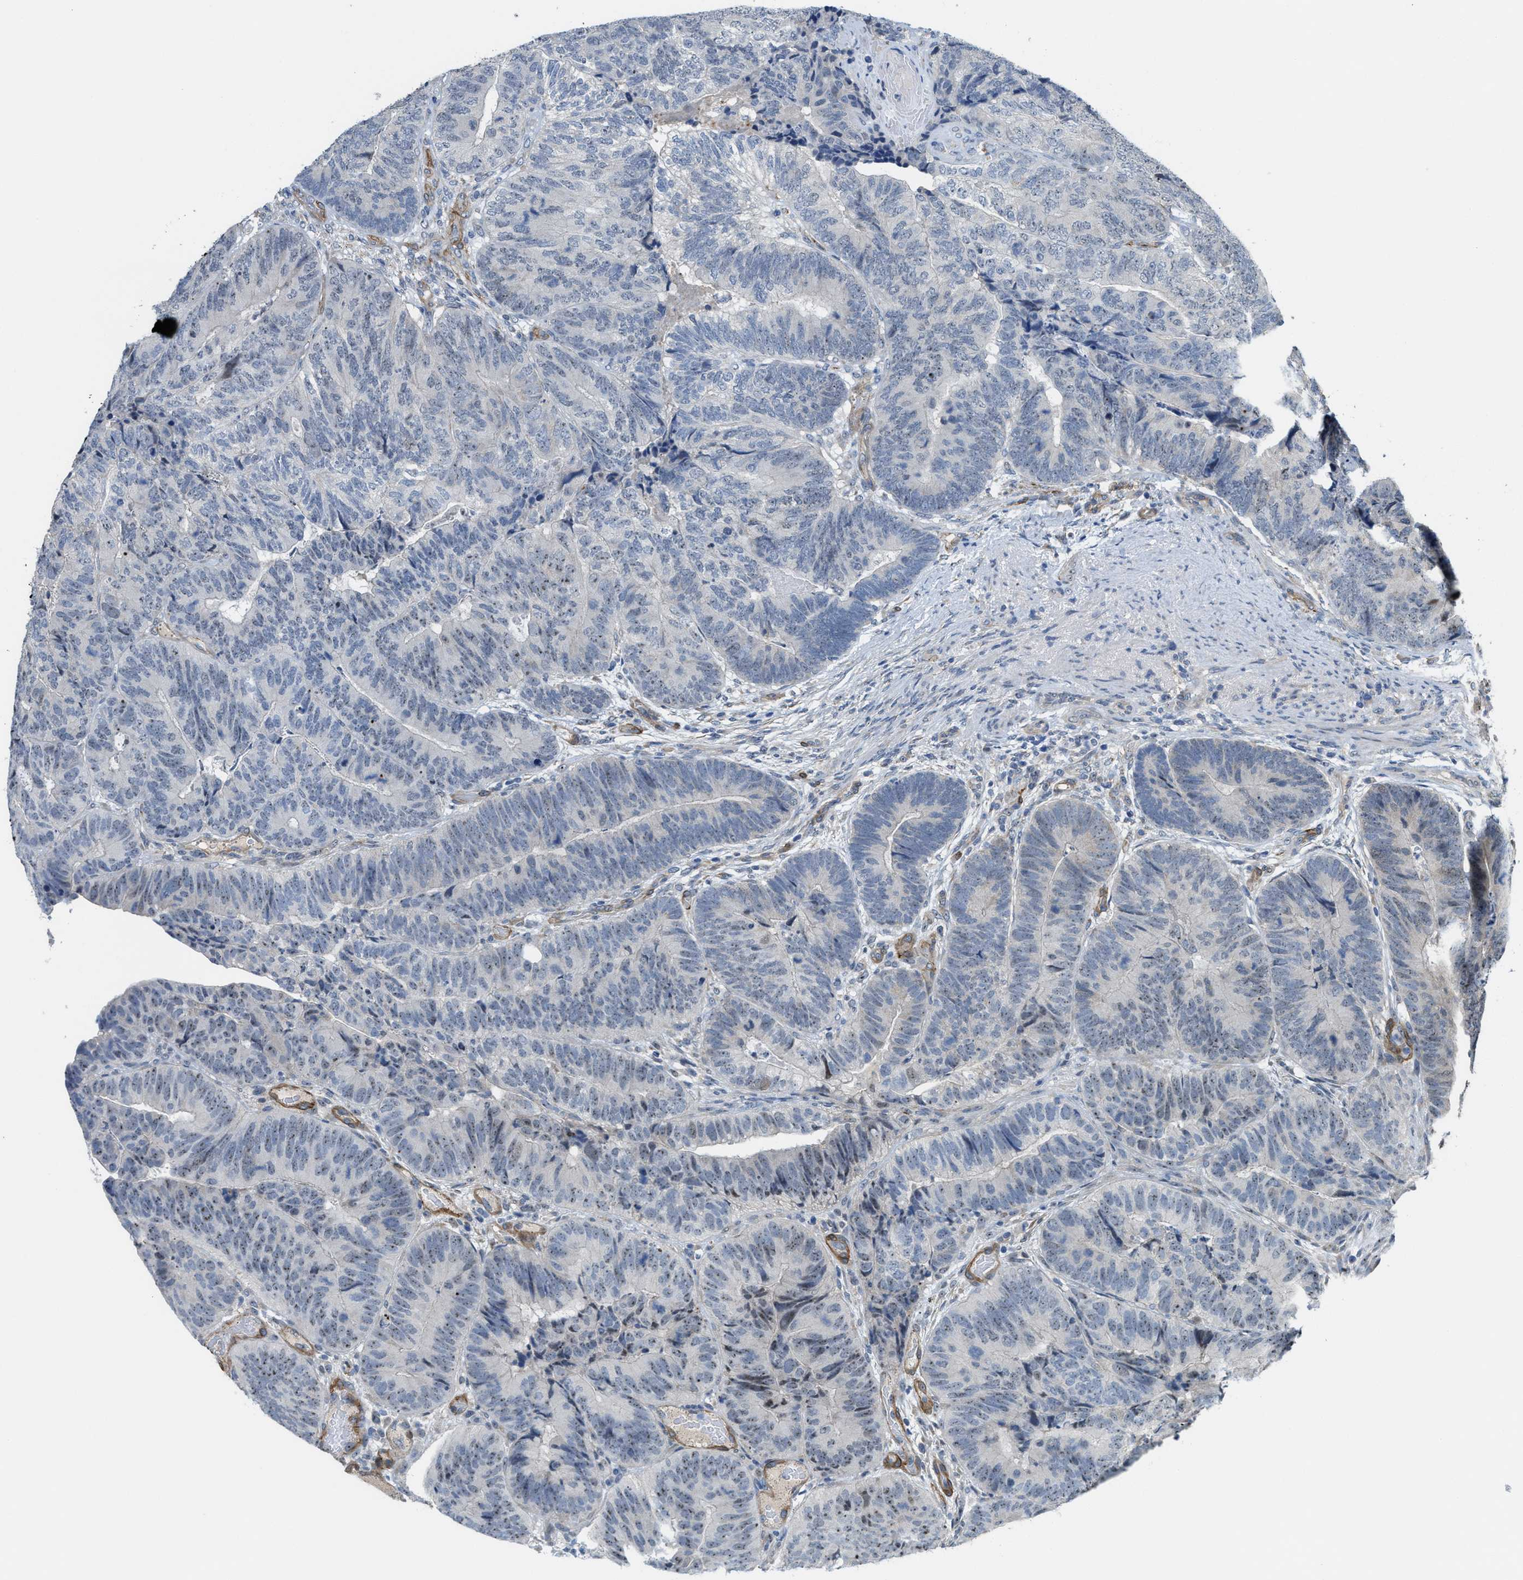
{"staining": {"intensity": "weak", "quantity": "<25%", "location": "nuclear"}, "tissue": "colorectal cancer", "cell_type": "Tumor cells", "image_type": "cancer", "snomed": [{"axis": "morphology", "description": "Adenocarcinoma, NOS"}, {"axis": "topography", "description": "Colon"}], "caption": "High power microscopy histopathology image of an immunohistochemistry photomicrograph of colorectal cancer, revealing no significant positivity in tumor cells.", "gene": "ZNF783", "patient": {"sex": "female", "age": 67}}